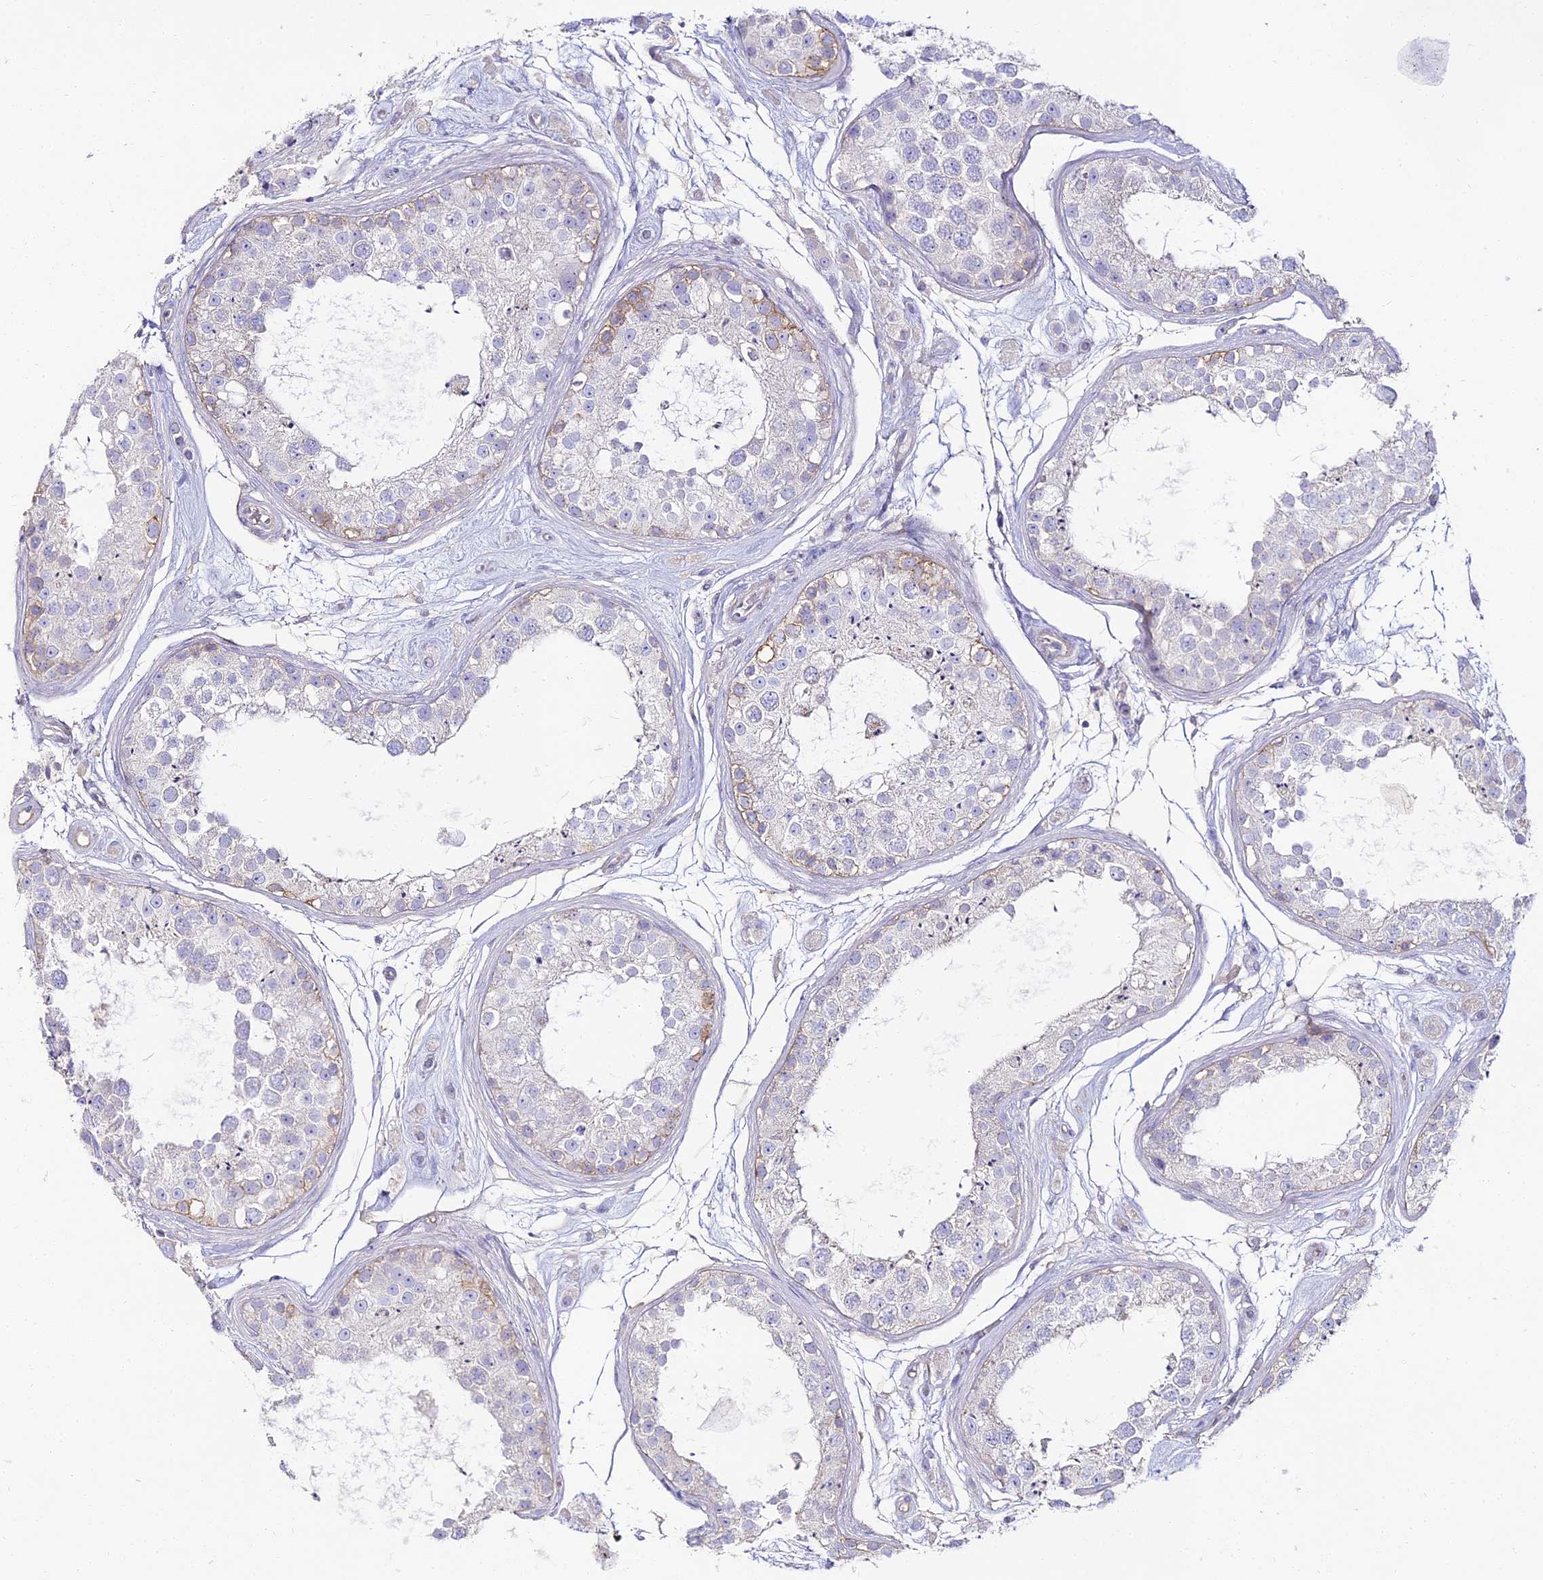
{"staining": {"intensity": "weak", "quantity": "<25%", "location": "cytoplasmic/membranous"}, "tissue": "testis", "cell_type": "Cells in seminiferous ducts", "image_type": "normal", "snomed": [{"axis": "morphology", "description": "Normal tissue, NOS"}, {"axis": "topography", "description": "Testis"}], "caption": "IHC histopathology image of unremarkable human testis stained for a protein (brown), which displays no positivity in cells in seminiferous ducts.", "gene": "ALPG", "patient": {"sex": "male", "age": 25}}